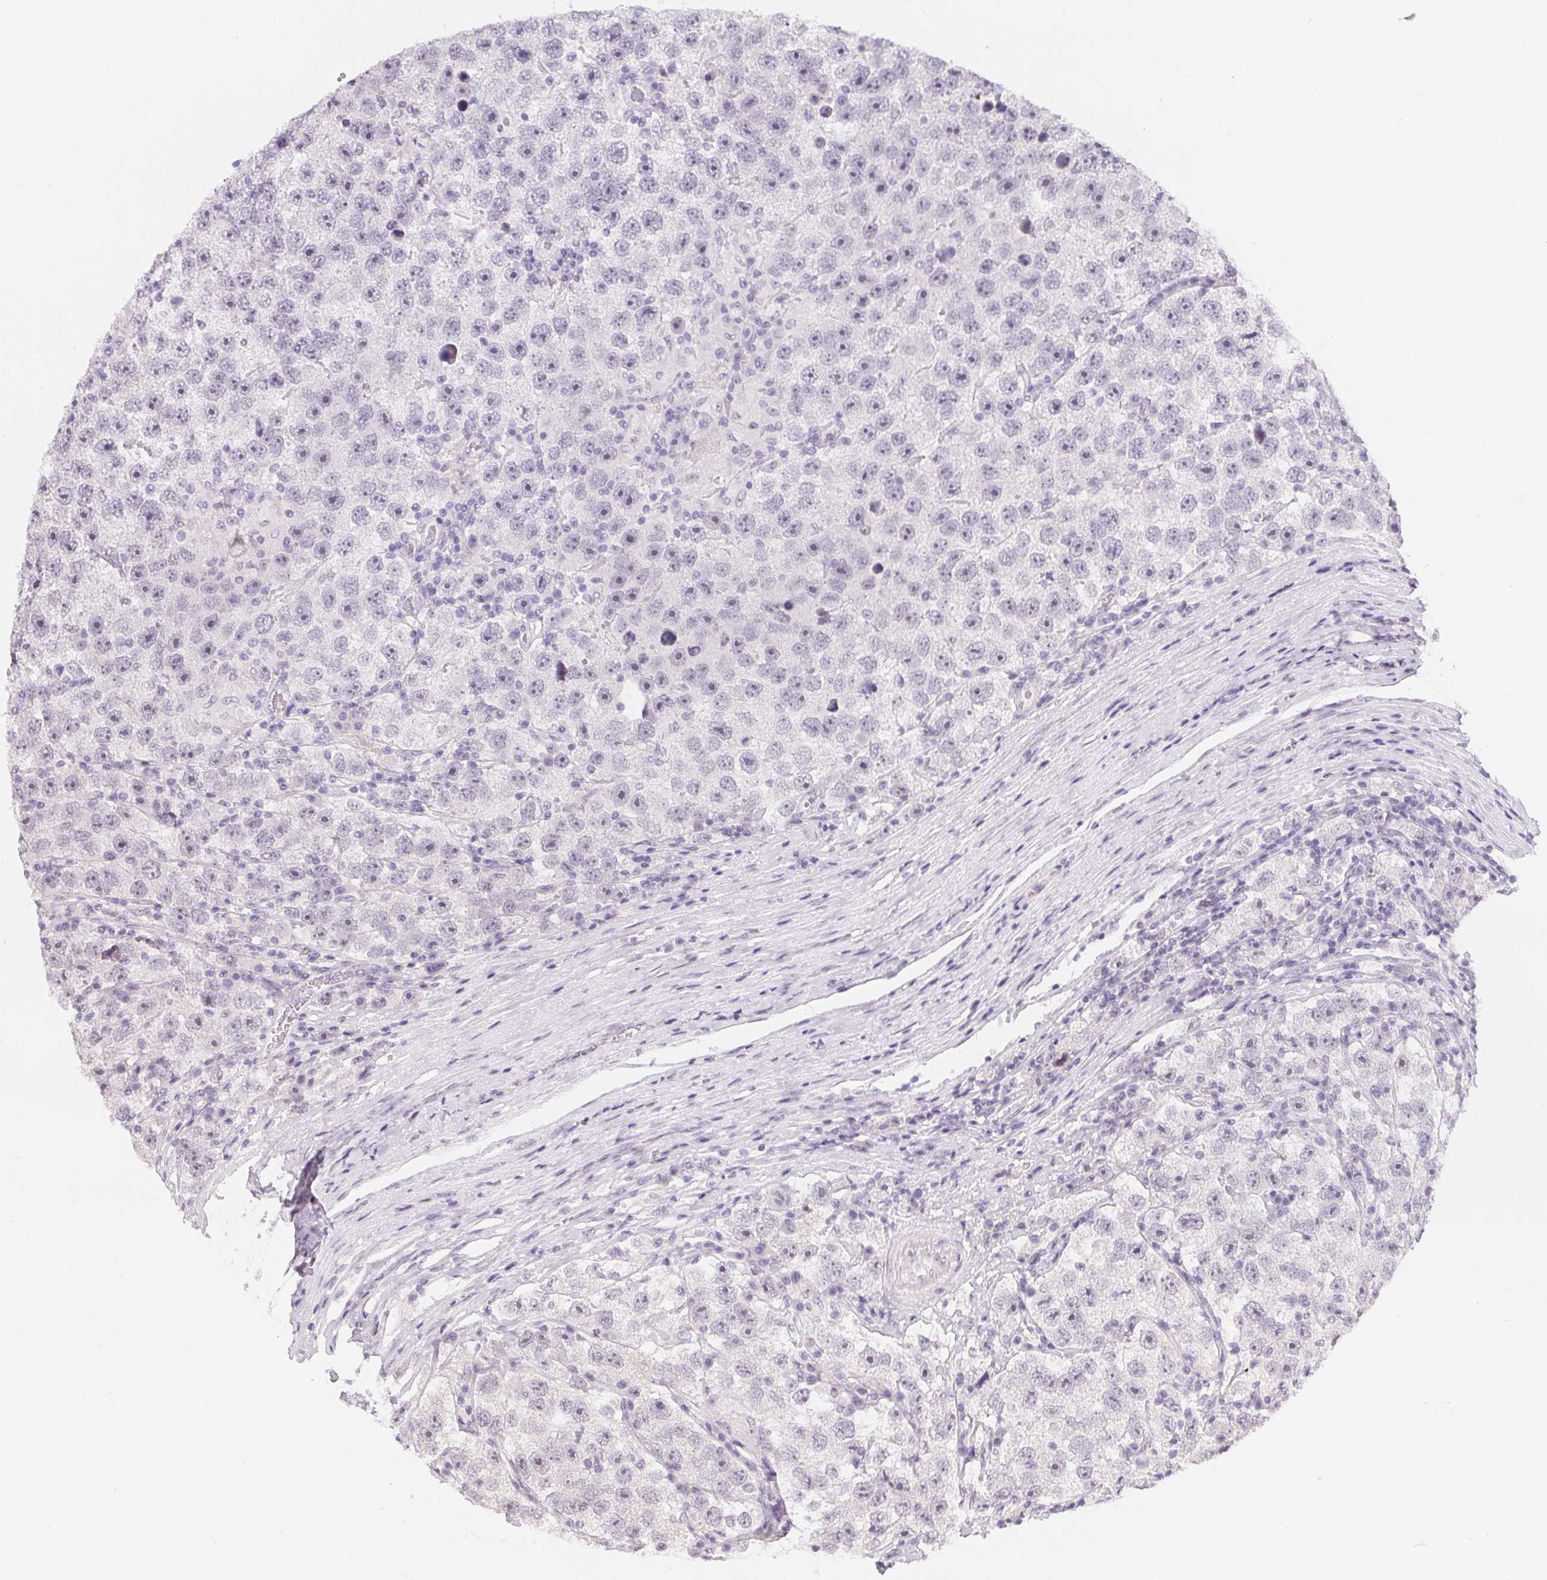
{"staining": {"intensity": "negative", "quantity": "none", "location": "none"}, "tissue": "testis cancer", "cell_type": "Tumor cells", "image_type": "cancer", "snomed": [{"axis": "morphology", "description": "Seminoma, NOS"}, {"axis": "topography", "description": "Testis"}], "caption": "DAB immunohistochemical staining of human testis cancer demonstrates no significant staining in tumor cells.", "gene": "LCA5L", "patient": {"sex": "male", "age": 26}}